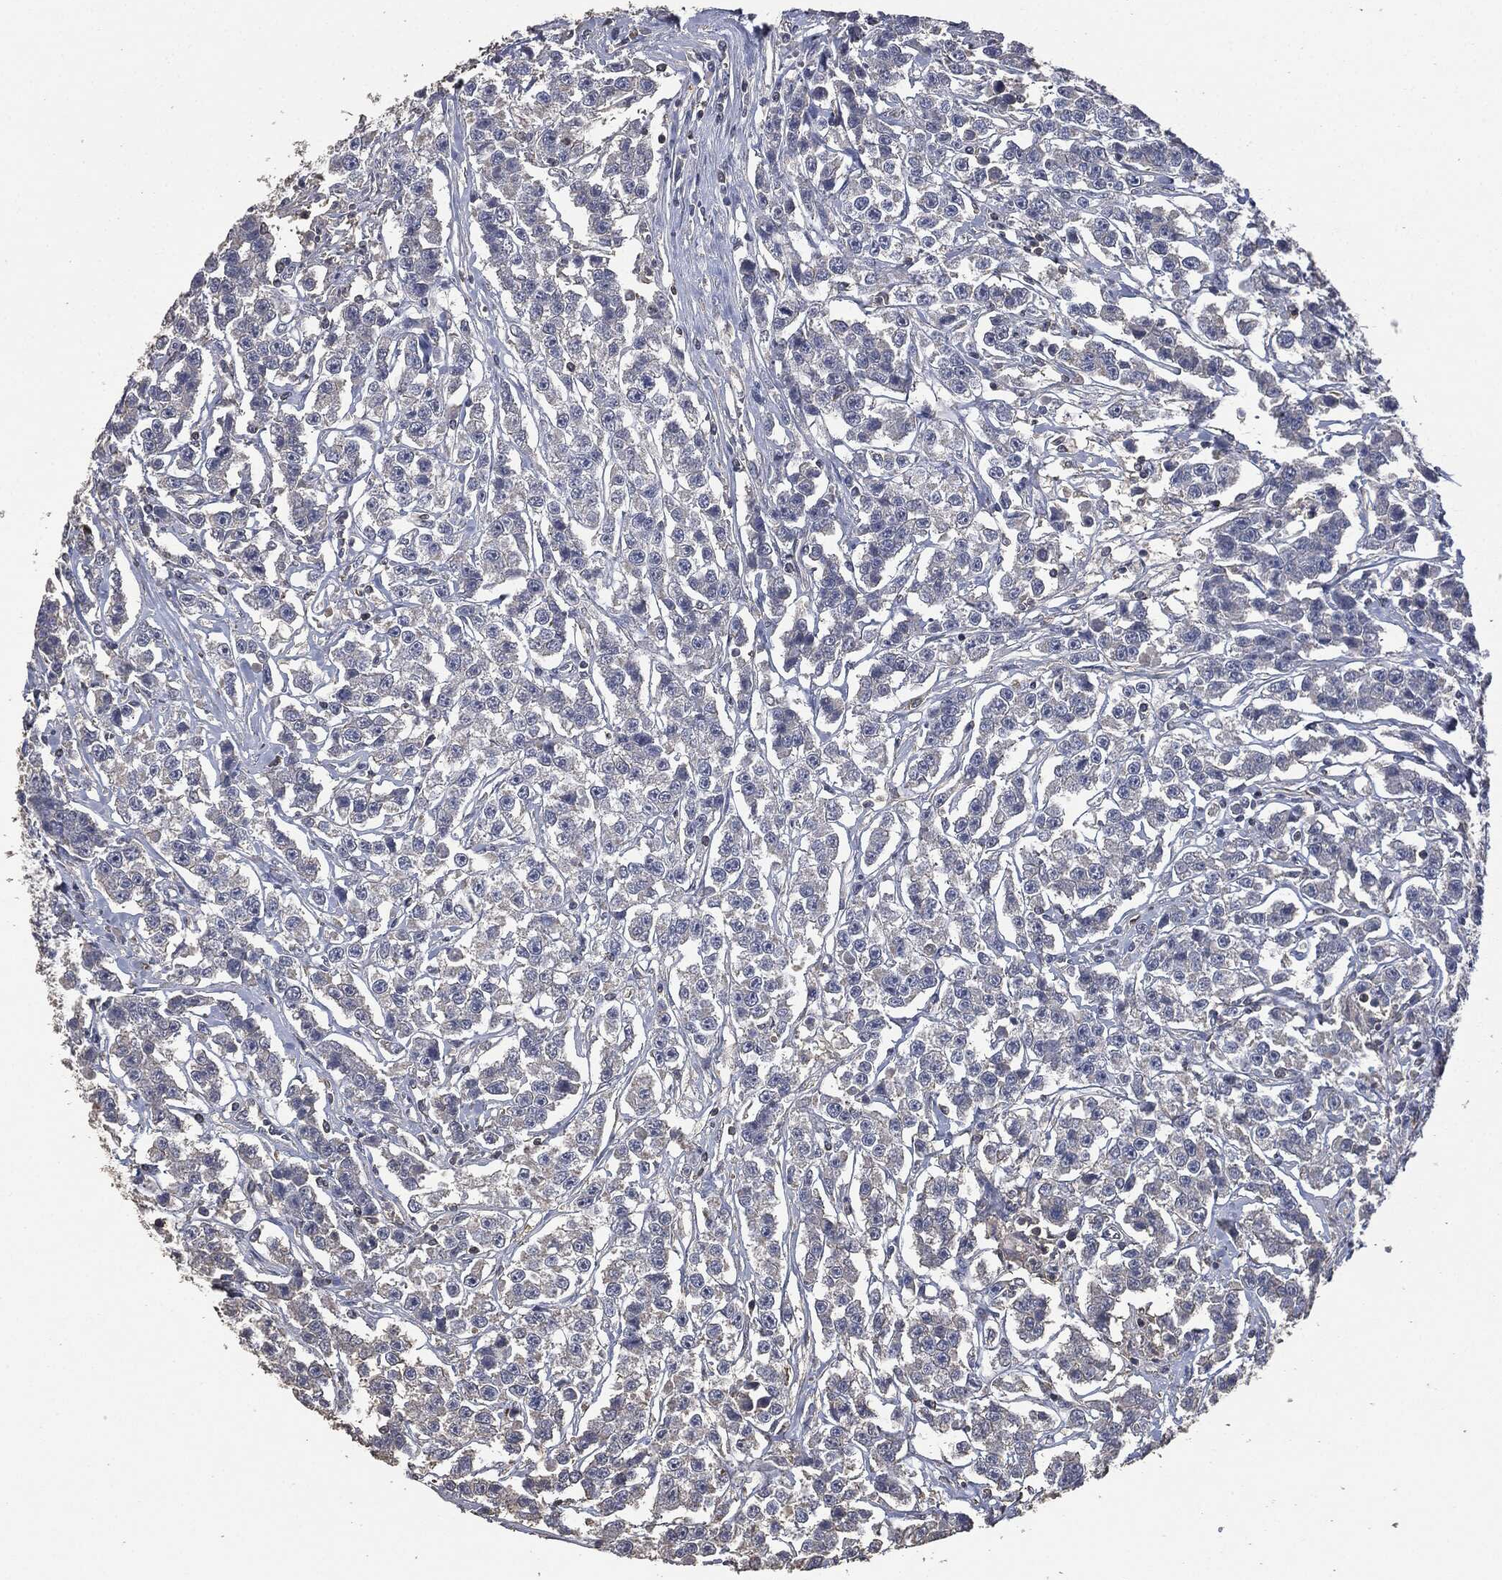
{"staining": {"intensity": "negative", "quantity": "none", "location": "none"}, "tissue": "testis cancer", "cell_type": "Tumor cells", "image_type": "cancer", "snomed": [{"axis": "morphology", "description": "Seminoma, NOS"}, {"axis": "topography", "description": "Testis"}], "caption": "Tumor cells are negative for brown protein staining in seminoma (testis).", "gene": "MSLN", "patient": {"sex": "male", "age": 59}}